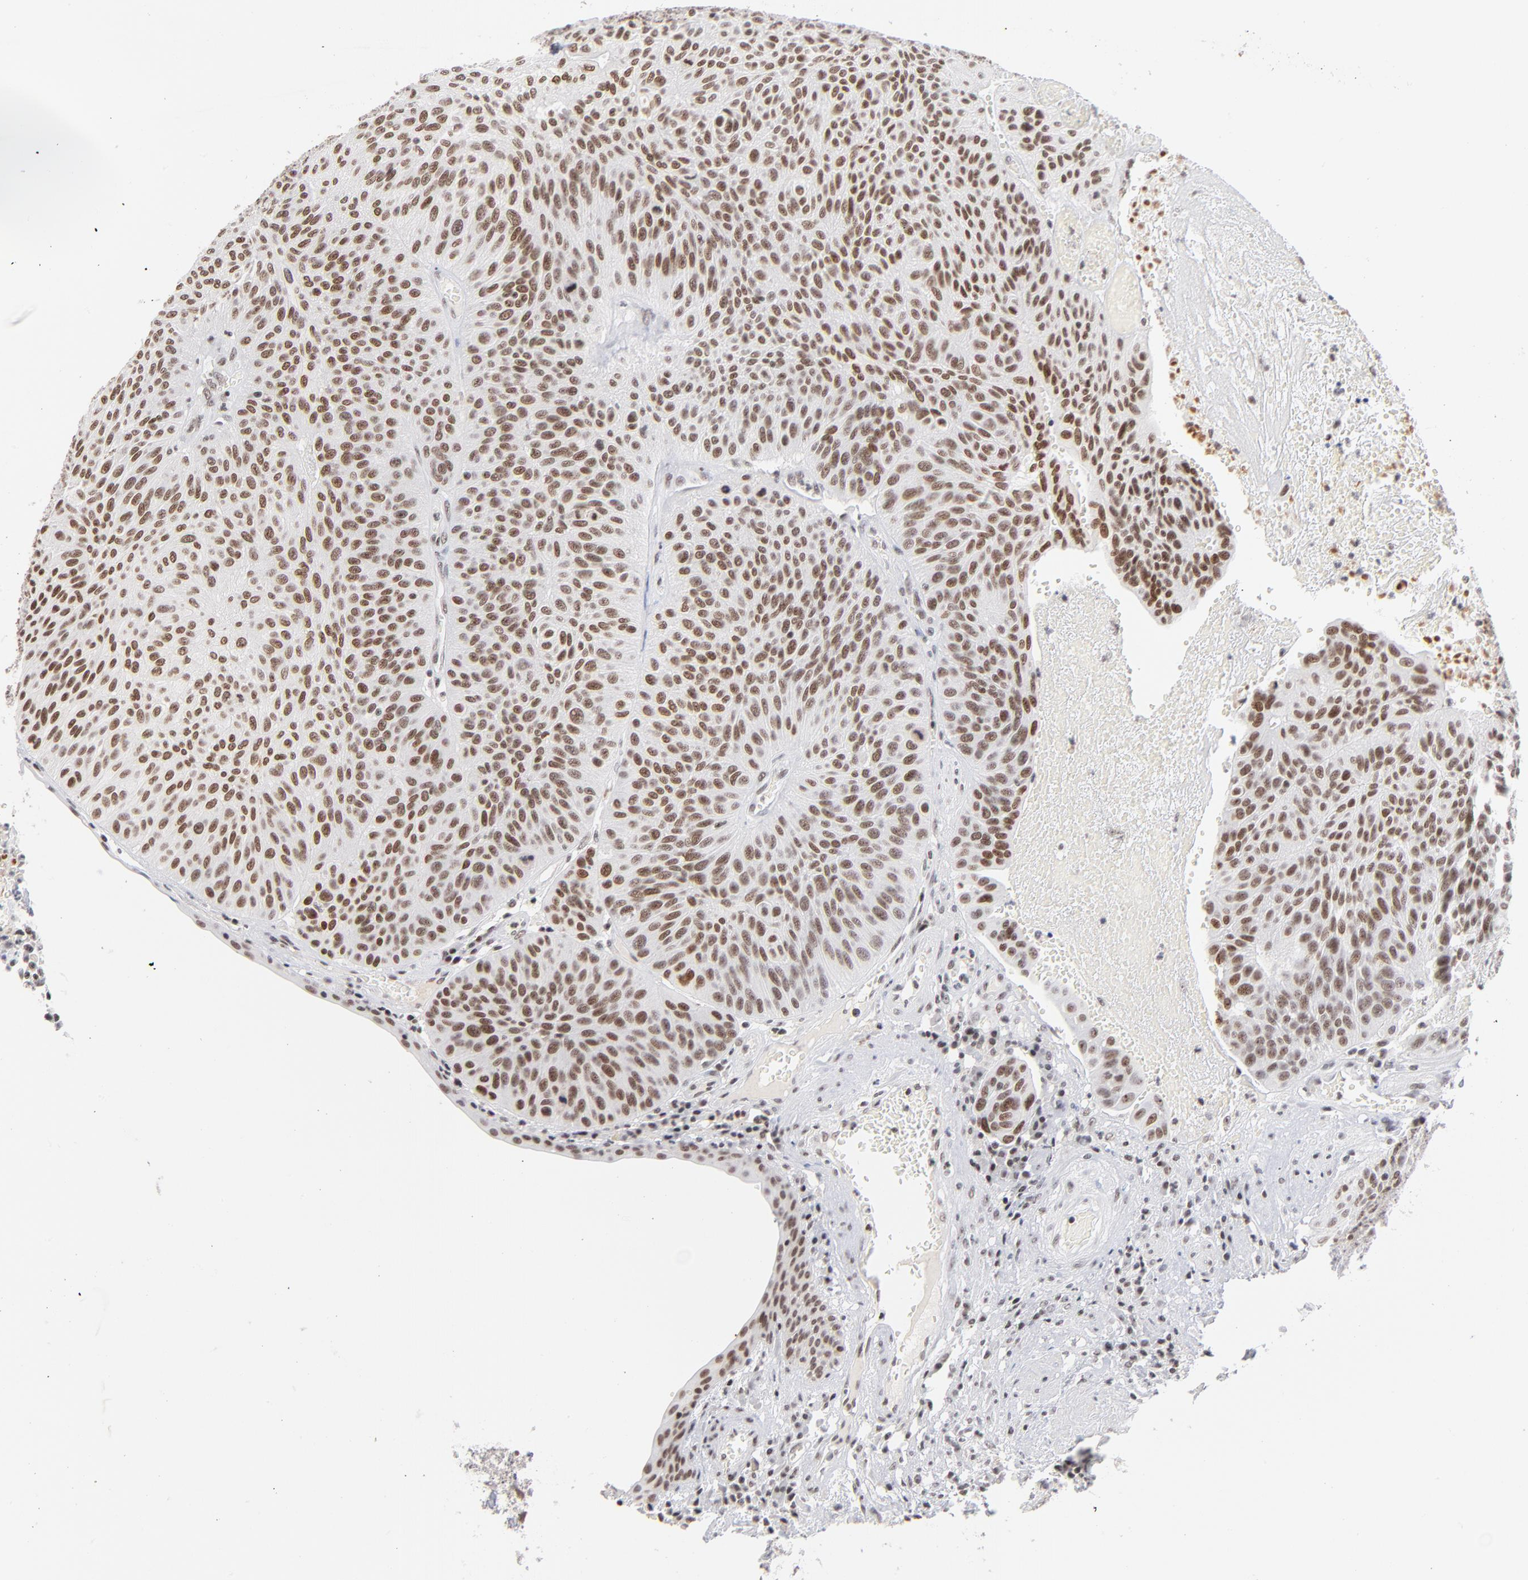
{"staining": {"intensity": "moderate", "quantity": ">75%", "location": "nuclear"}, "tissue": "urothelial cancer", "cell_type": "Tumor cells", "image_type": "cancer", "snomed": [{"axis": "morphology", "description": "Urothelial carcinoma, High grade"}, {"axis": "topography", "description": "Urinary bladder"}], "caption": "Immunohistochemistry (IHC) image of neoplastic tissue: urothelial cancer stained using IHC demonstrates medium levels of moderate protein expression localized specifically in the nuclear of tumor cells, appearing as a nuclear brown color.", "gene": "ZNF143", "patient": {"sex": "male", "age": 66}}